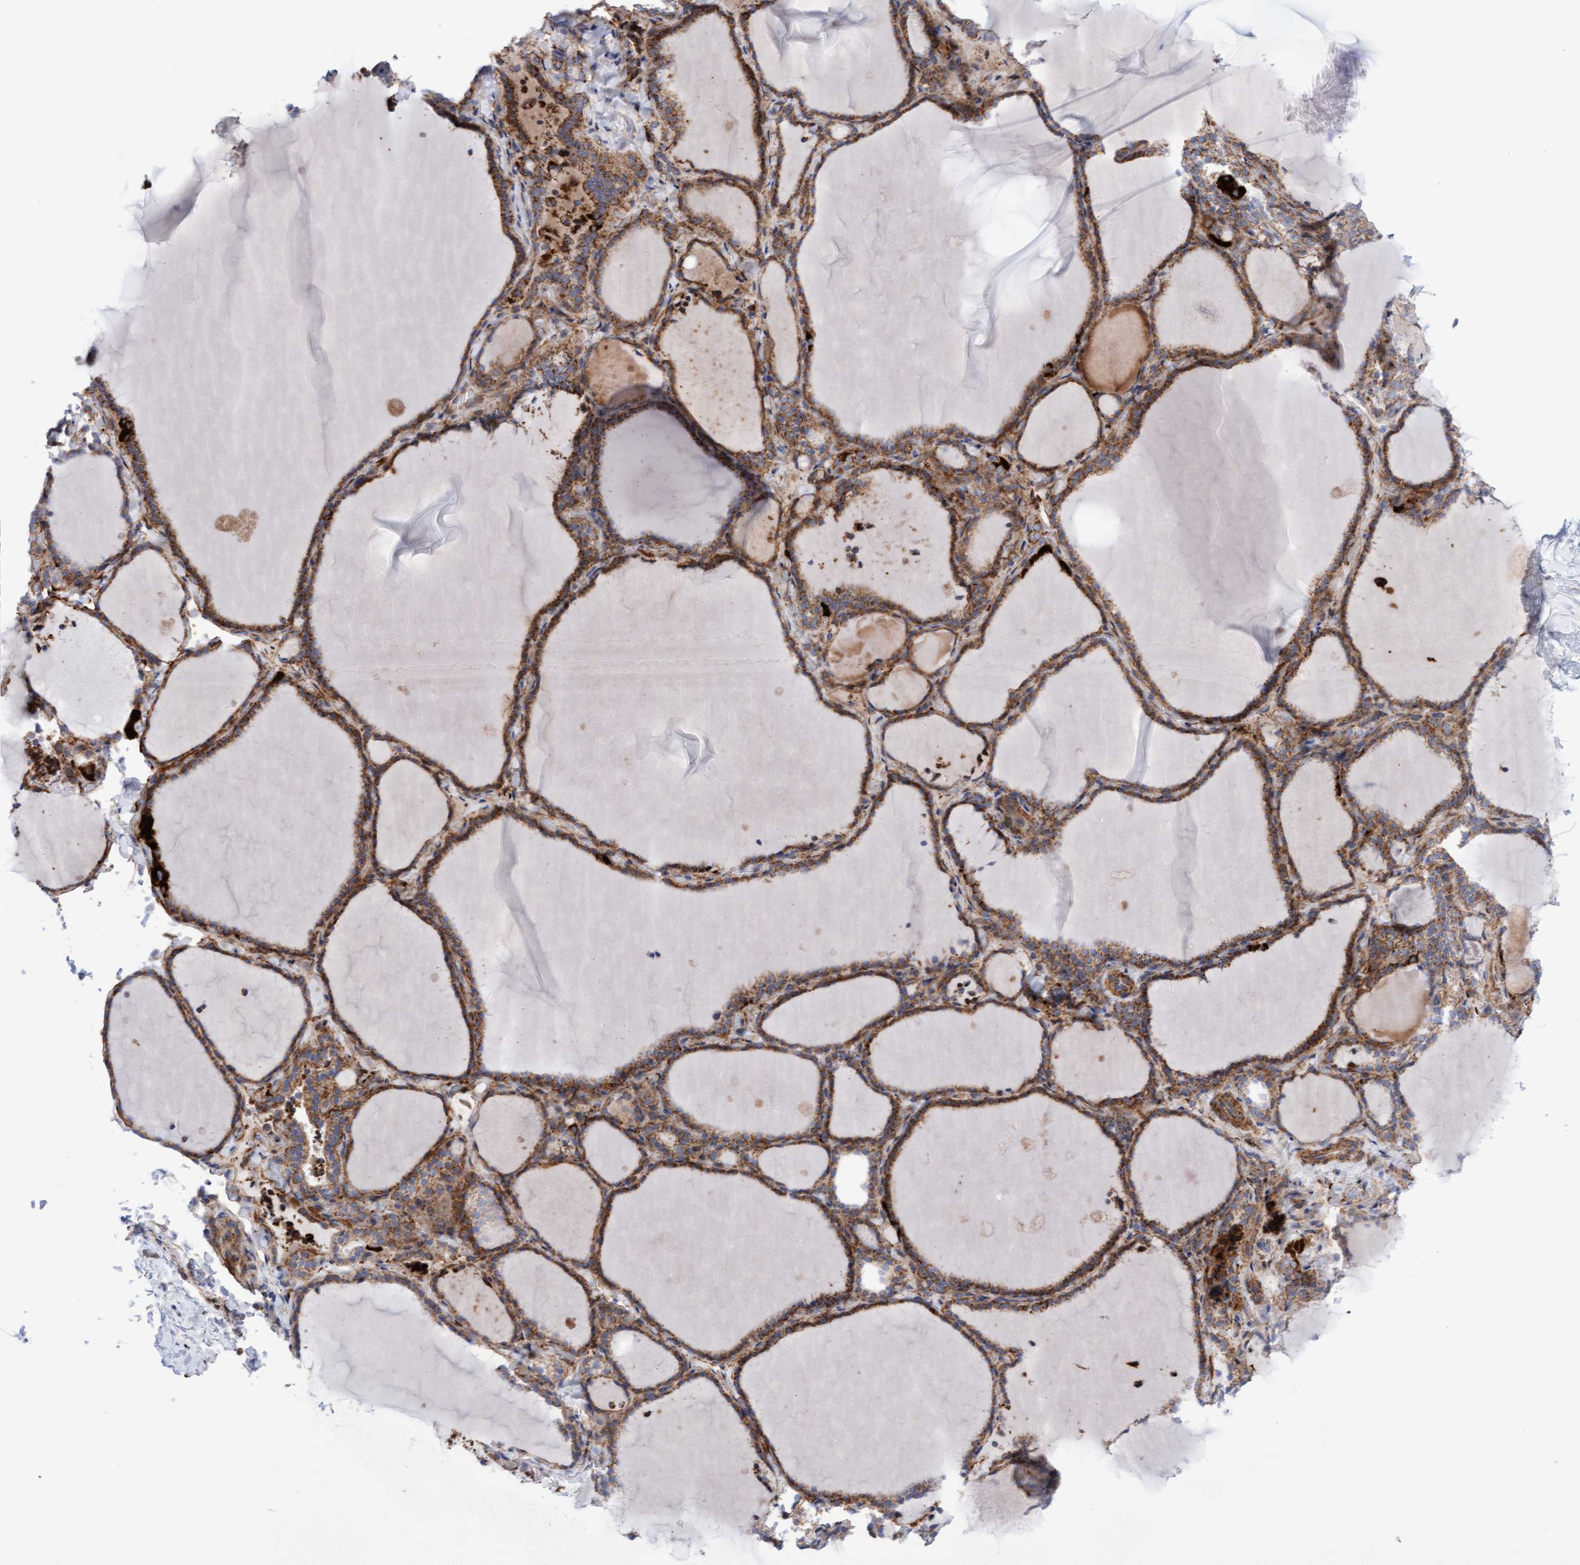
{"staining": {"intensity": "moderate", "quantity": ">75%", "location": "cytoplasmic/membranous"}, "tissue": "thyroid gland", "cell_type": "Glandular cells", "image_type": "normal", "snomed": [{"axis": "morphology", "description": "Normal tissue, NOS"}, {"axis": "topography", "description": "Thyroid gland"}], "caption": "IHC micrograph of unremarkable thyroid gland: thyroid gland stained using immunohistochemistry (IHC) demonstrates medium levels of moderate protein expression localized specifically in the cytoplasmic/membranous of glandular cells, appearing as a cytoplasmic/membranous brown color.", "gene": "GGTA1", "patient": {"sex": "female", "age": 22}}